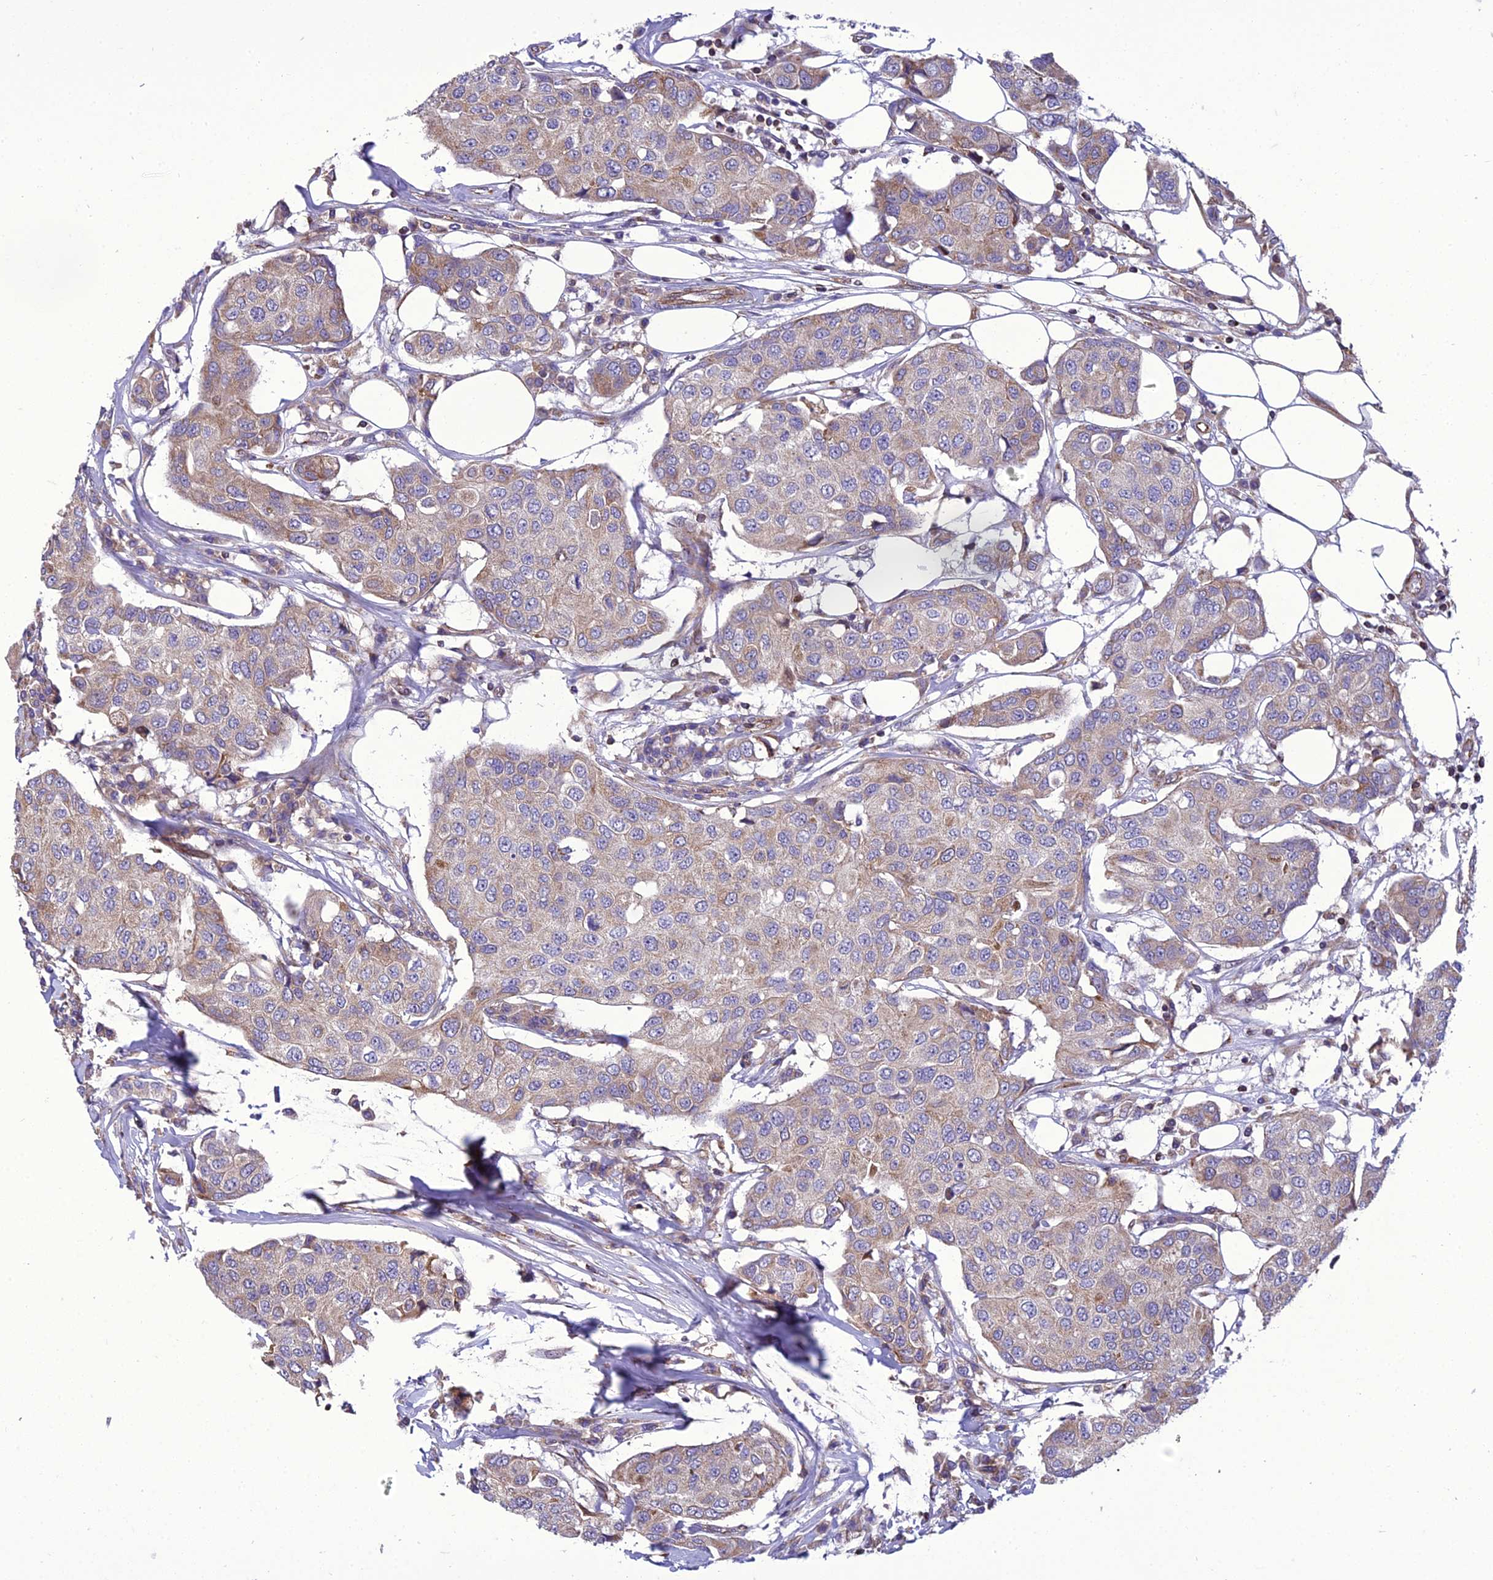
{"staining": {"intensity": "weak", "quantity": "25%-75%", "location": "cytoplasmic/membranous"}, "tissue": "breast cancer", "cell_type": "Tumor cells", "image_type": "cancer", "snomed": [{"axis": "morphology", "description": "Duct carcinoma"}, {"axis": "topography", "description": "Breast"}], "caption": "High-magnification brightfield microscopy of breast intraductal carcinoma stained with DAB (3,3'-diaminobenzidine) (brown) and counterstained with hematoxylin (blue). tumor cells exhibit weak cytoplasmic/membranous positivity is seen in approximately25%-75% of cells.", "gene": "GIMAP1", "patient": {"sex": "female", "age": 80}}